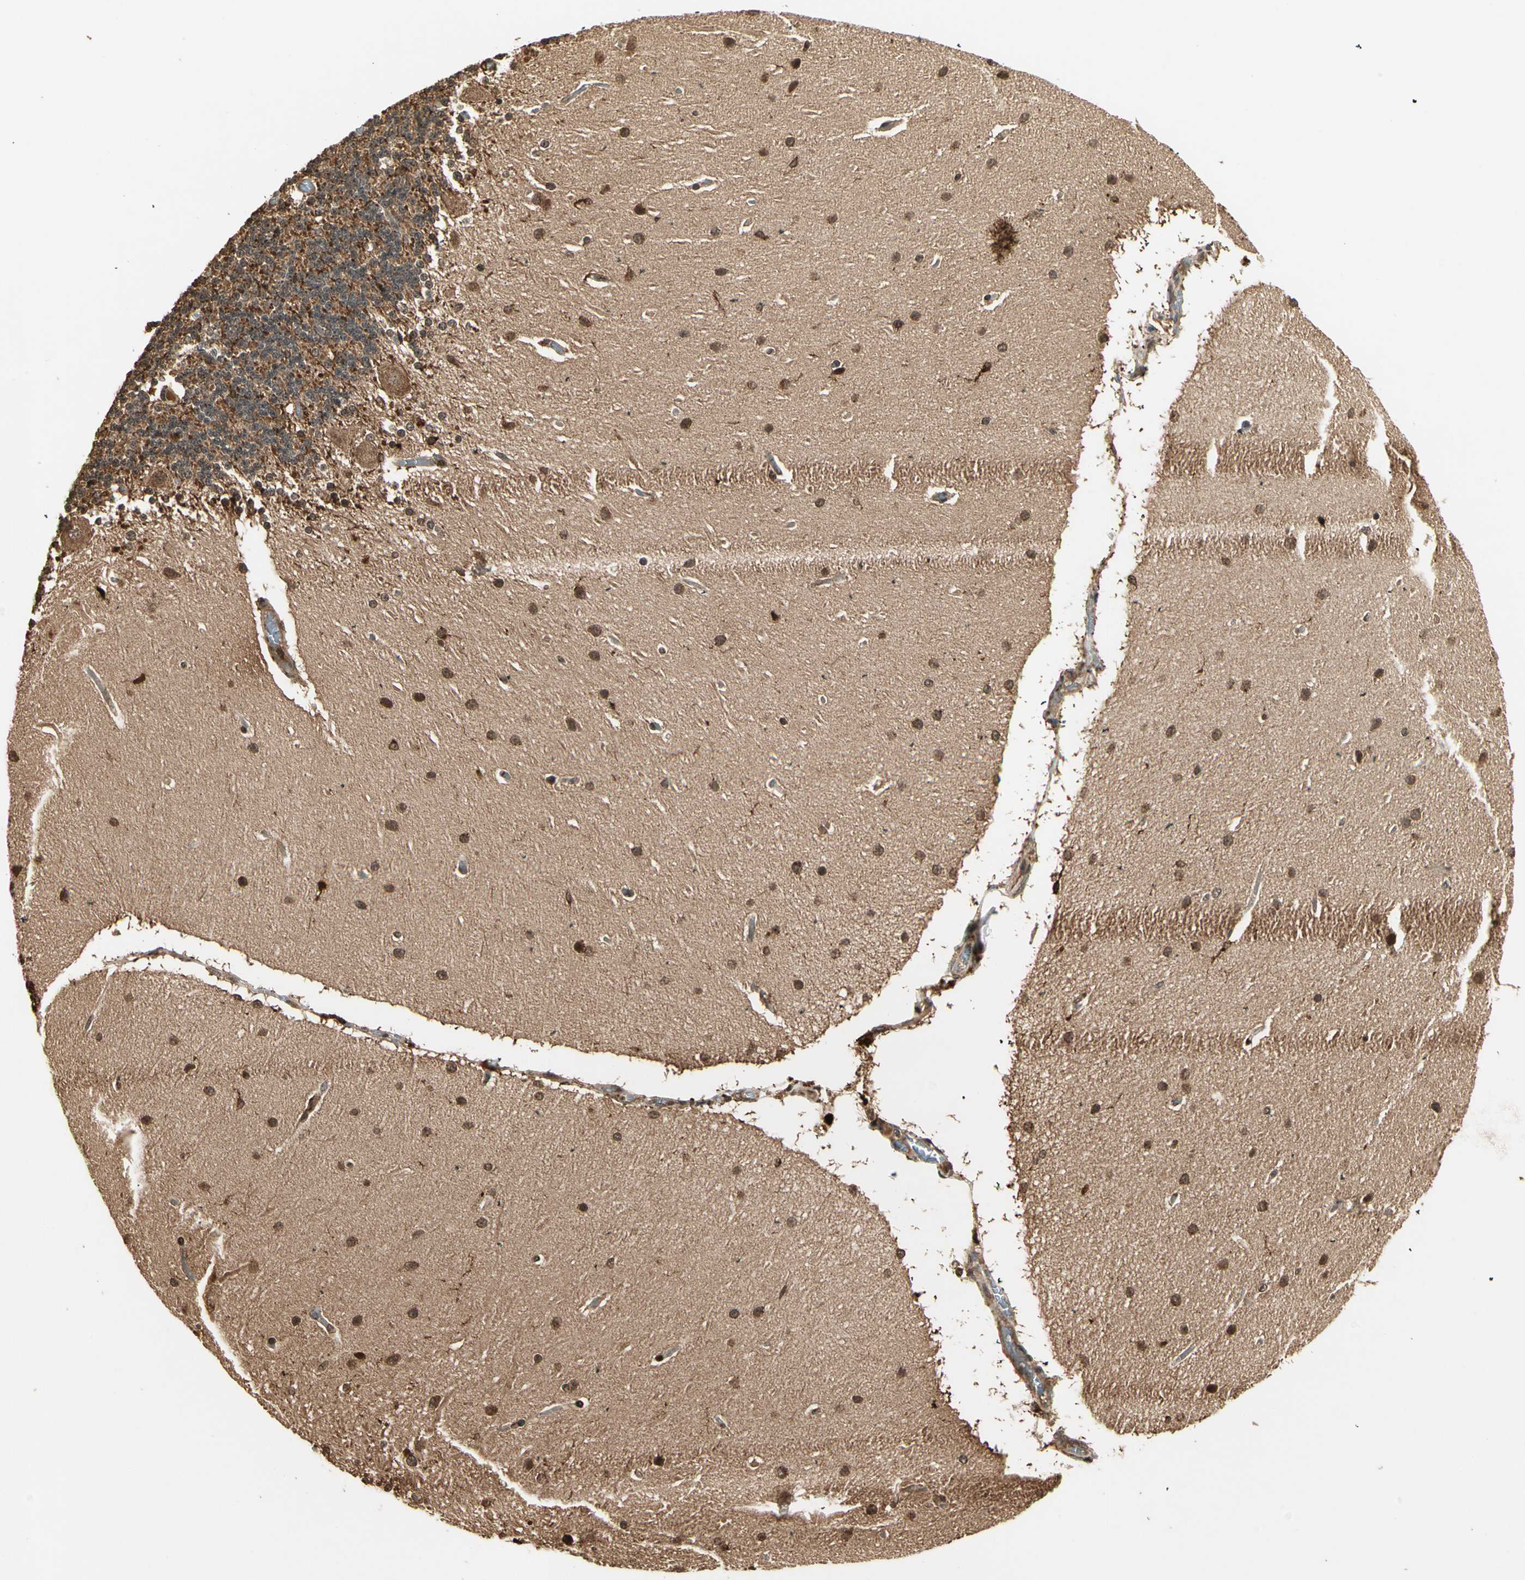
{"staining": {"intensity": "strong", "quantity": ">75%", "location": "cytoplasmic/membranous"}, "tissue": "cerebellum", "cell_type": "Cells in granular layer", "image_type": "normal", "snomed": [{"axis": "morphology", "description": "Normal tissue, NOS"}, {"axis": "topography", "description": "Cerebellum"}], "caption": "Protein positivity by immunohistochemistry (IHC) exhibits strong cytoplasmic/membranous expression in about >75% of cells in granular layer in normal cerebellum.", "gene": "RFFL", "patient": {"sex": "female", "age": 54}}